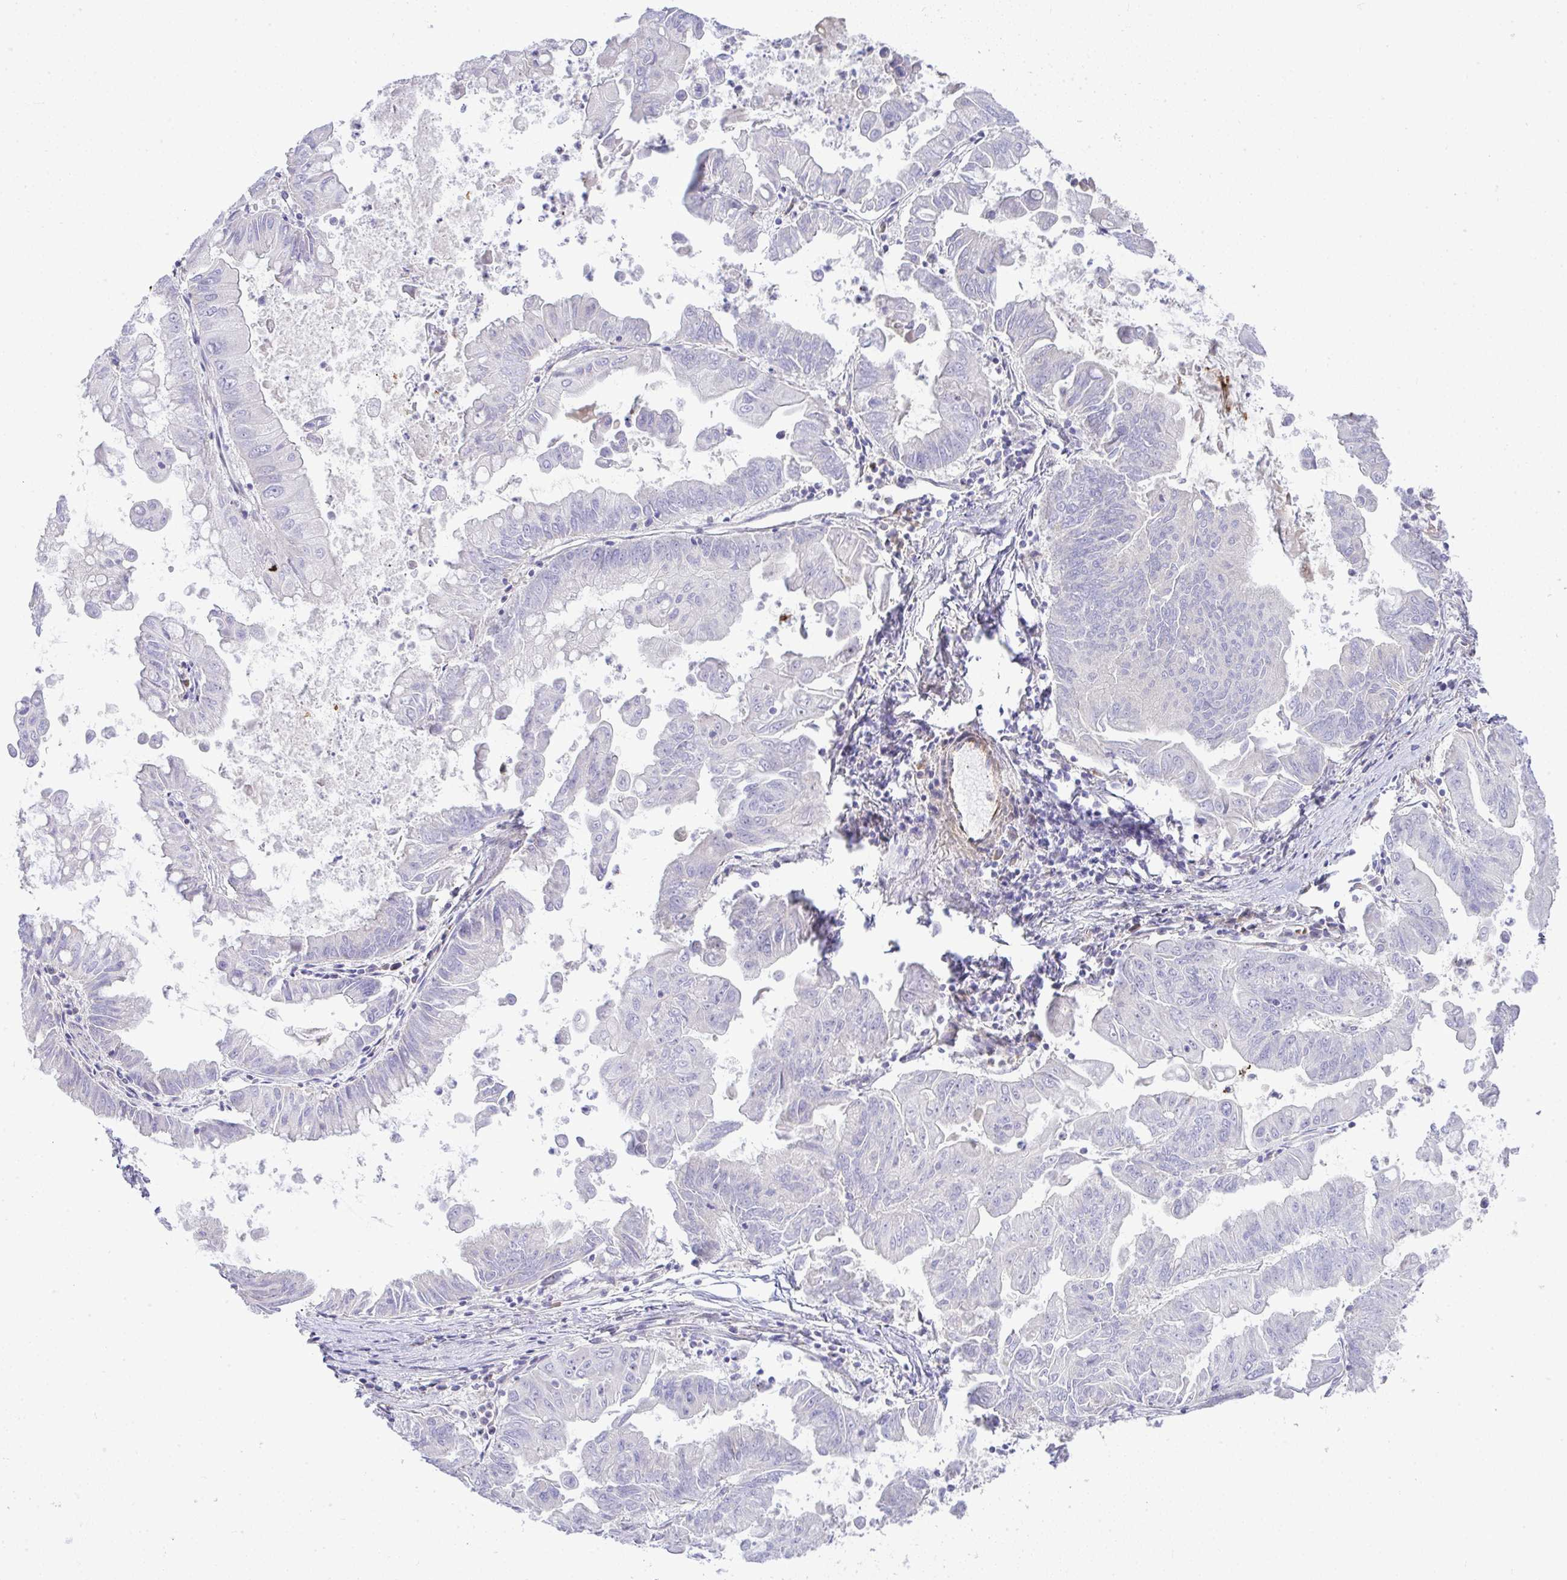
{"staining": {"intensity": "negative", "quantity": "none", "location": "none"}, "tissue": "stomach cancer", "cell_type": "Tumor cells", "image_type": "cancer", "snomed": [{"axis": "morphology", "description": "Adenocarcinoma, NOS"}, {"axis": "topography", "description": "Stomach, upper"}], "caption": "Stomach cancer (adenocarcinoma) was stained to show a protein in brown. There is no significant positivity in tumor cells.", "gene": "GRID2", "patient": {"sex": "male", "age": 80}}